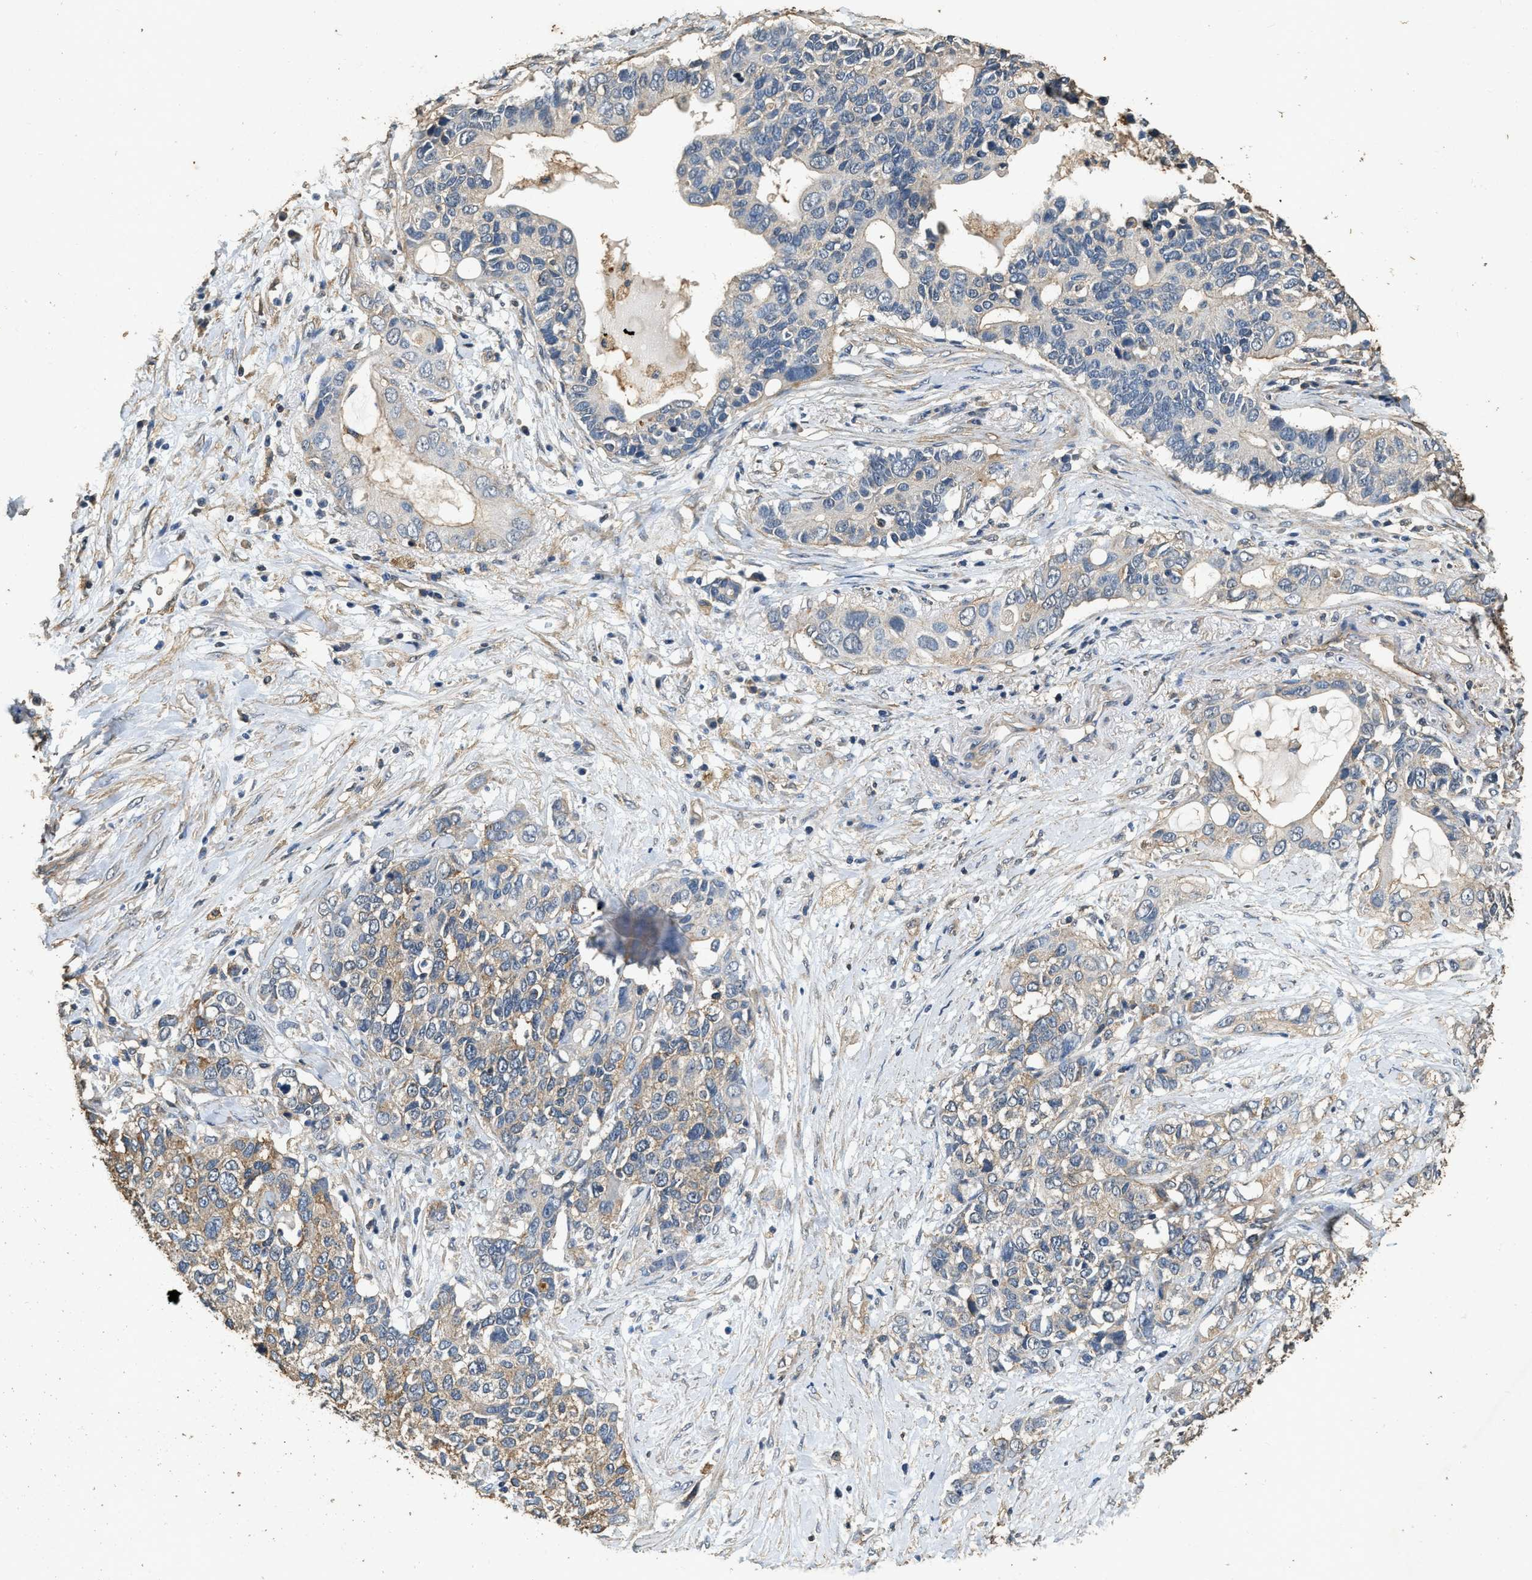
{"staining": {"intensity": "weak", "quantity": "<25%", "location": "cytoplasmic/membranous"}, "tissue": "pancreatic cancer", "cell_type": "Tumor cells", "image_type": "cancer", "snomed": [{"axis": "morphology", "description": "Adenocarcinoma, NOS"}, {"axis": "topography", "description": "Pancreas"}], "caption": "Pancreatic adenocarcinoma was stained to show a protein in brown. There is no significant positivity in tumor cells.", "gene": "MIB1", "patient": {"sex": "female", "age": 56}}